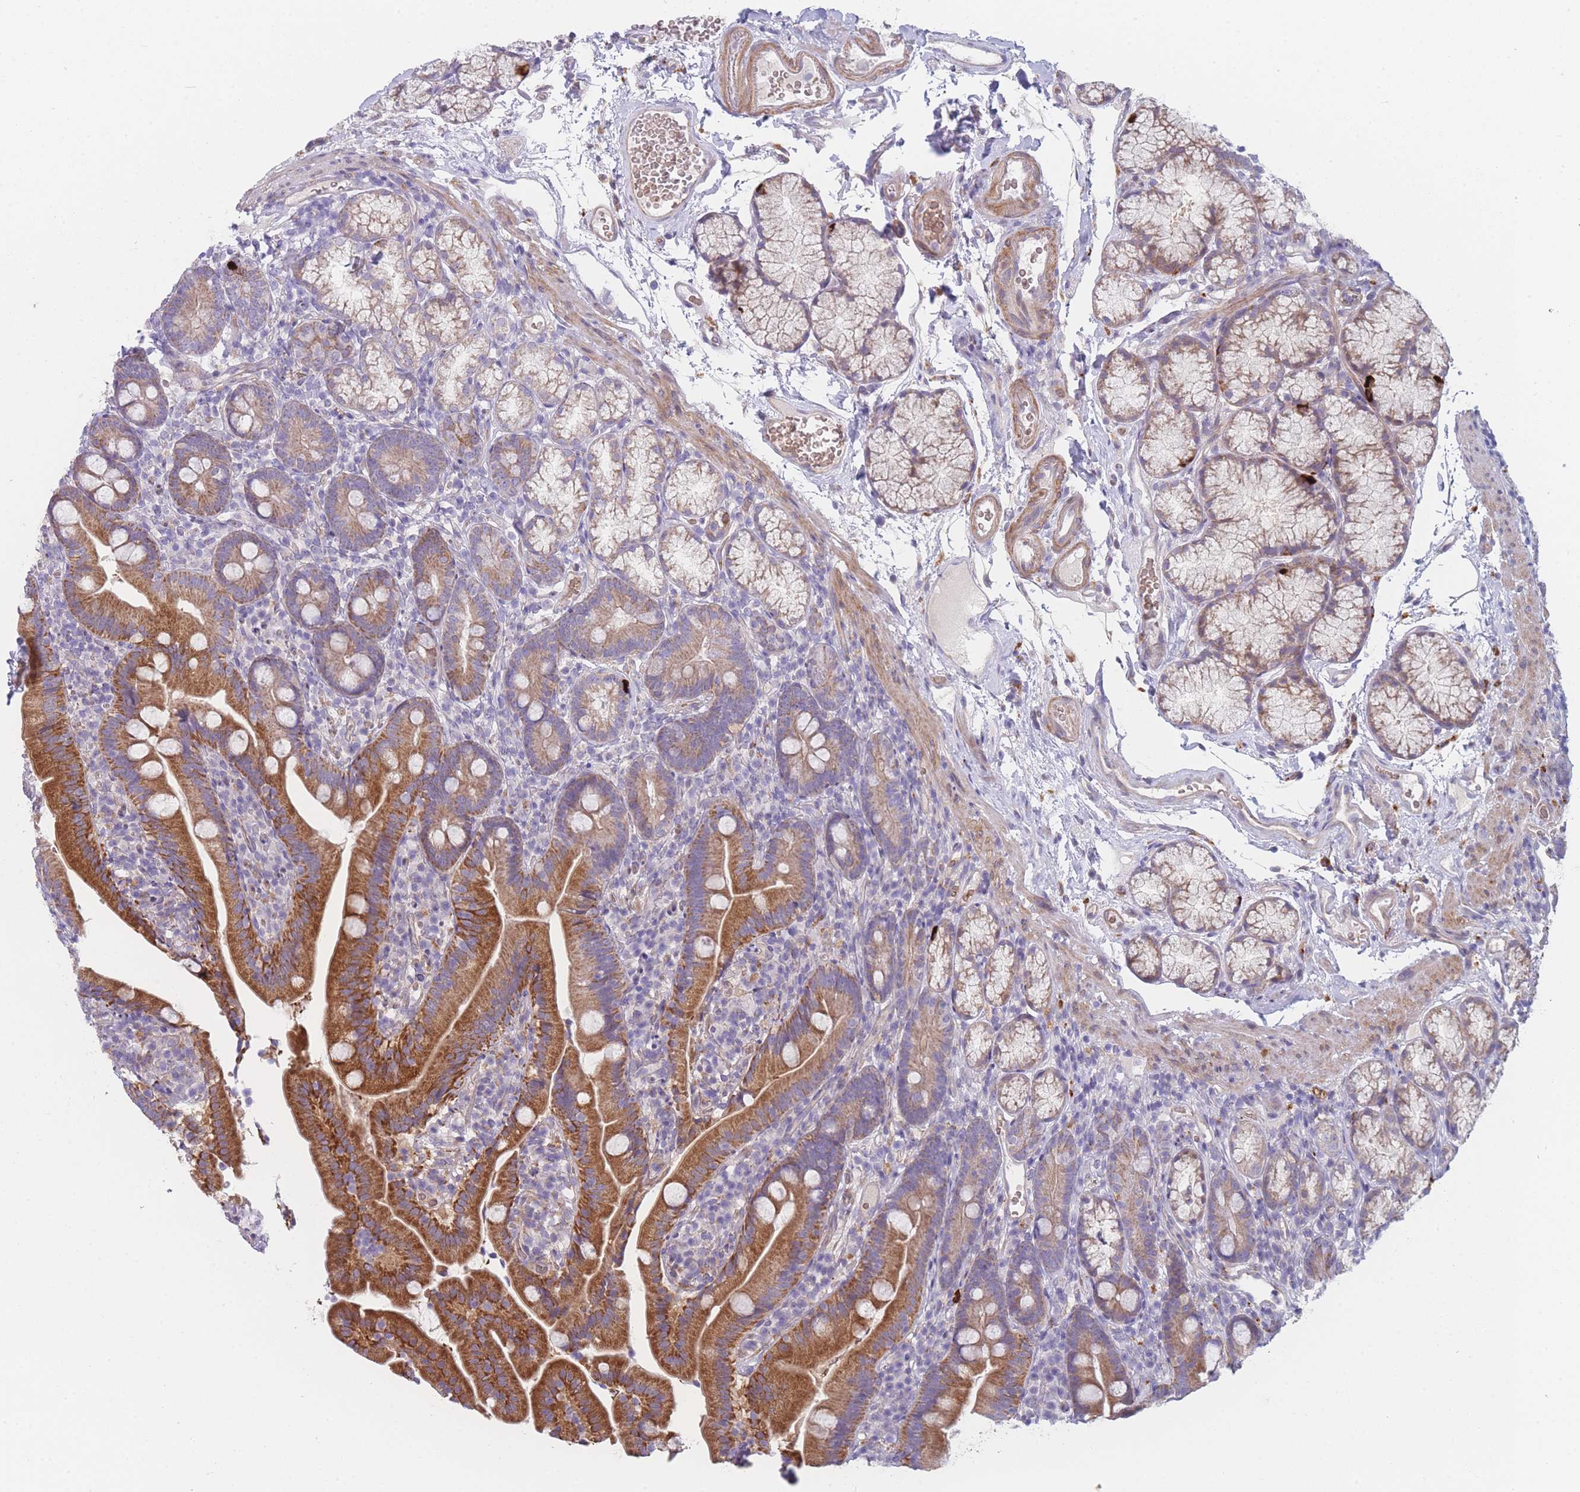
{"staining": {"intensity": "strong", "quantity": "25%-75%", "location": "cytoplasmic/membranous"}, "tissue": "duodenum", "cell_type": "Glandular cells", "image_type": "normal", "snomed": [{"axis": "morphology", "description": "Normal tissue, NOS"}, {"axis": "topography", "description": "Duodenum"}], "caption": "This photomicrograph reveals IHC staining of benign duodenum, with high strong cytoplasmic/membranous staining in approximately 25%-75% of glandular cells.", "gene": "SMPD4", "patient": {"sex": "female", "age": 67}}